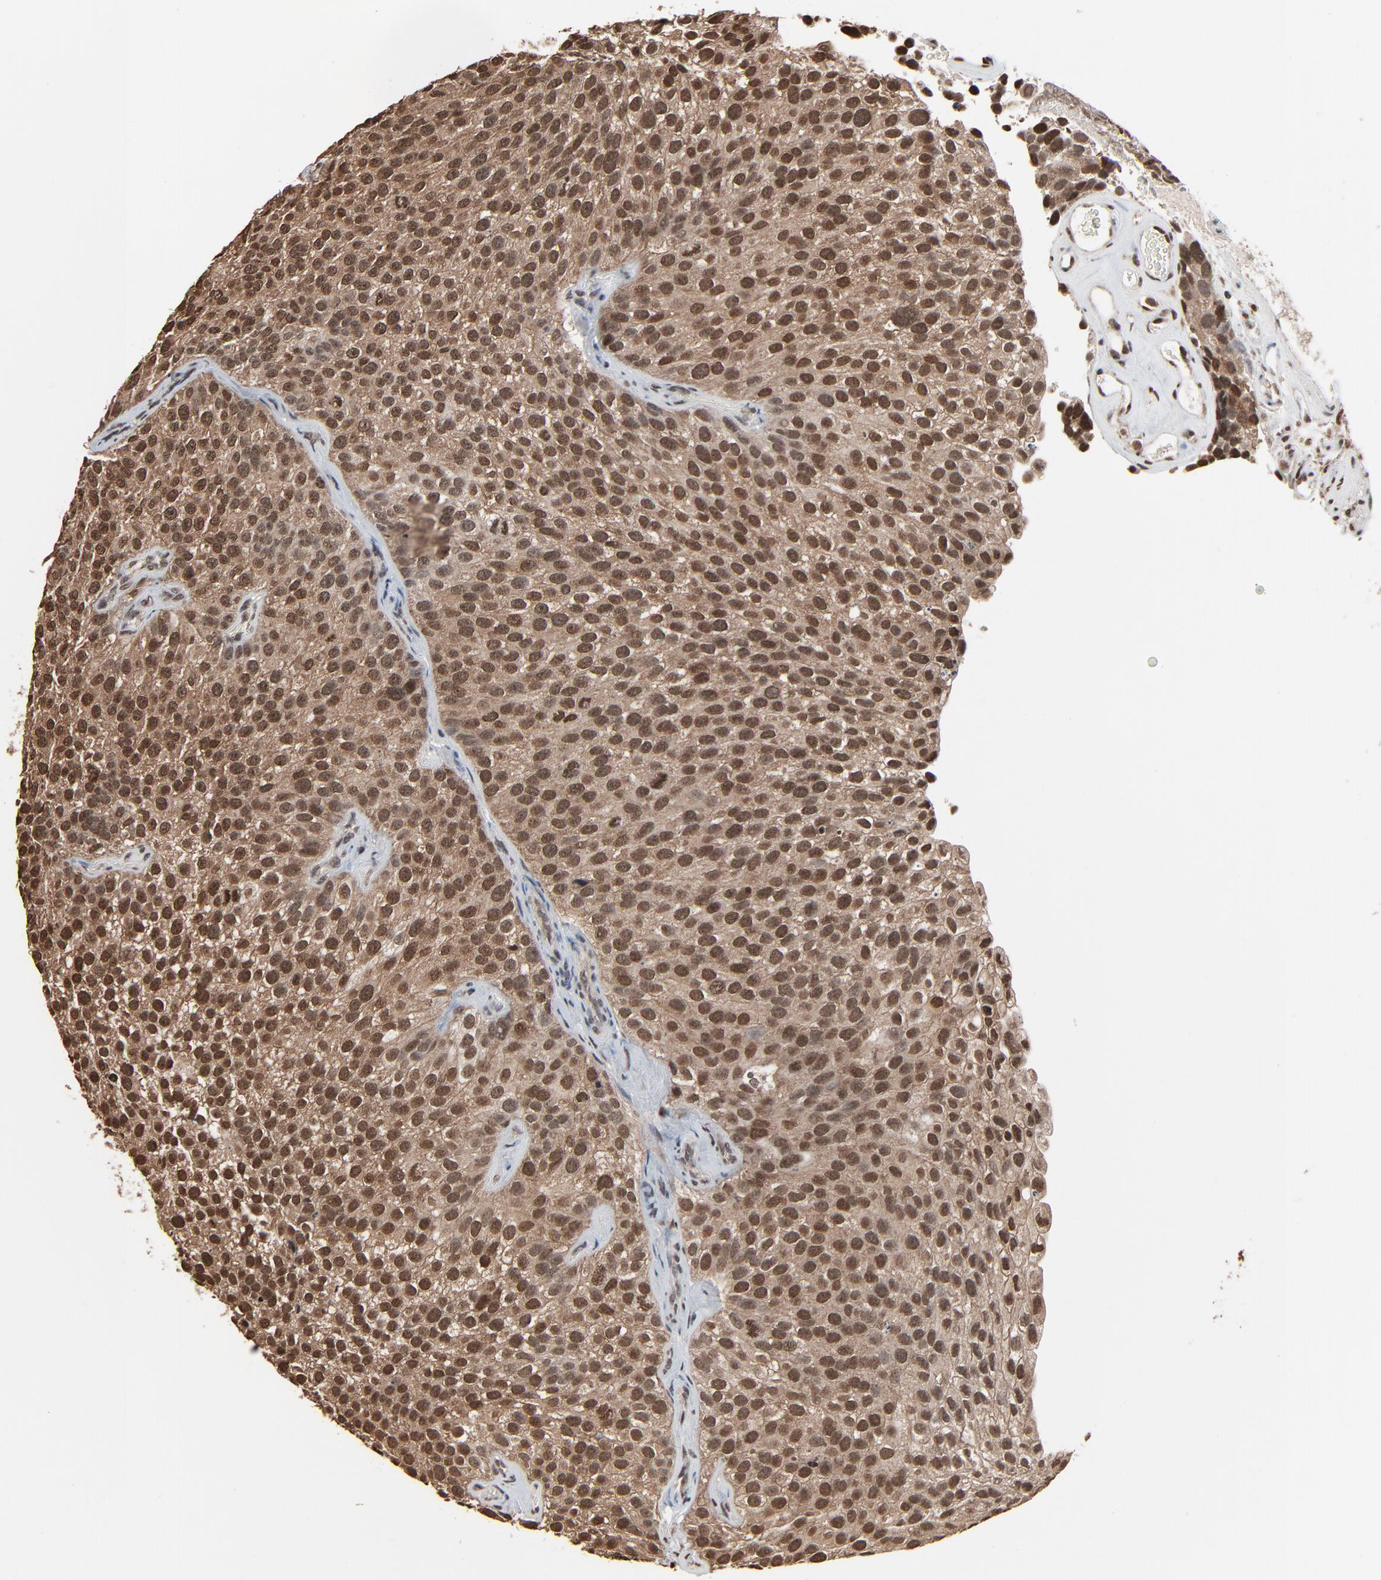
{"staining": {"intensity": "strong", "quantity": ">75%", "location": "cytoplasmic/membranous,nuclear"}, "tissue": "urothelial cancer", "cell_type": "Tumor cells", "image_type": "cancer", "snomed": [{"axis": "morphology", "description": "Urothelial carcinoma, High grade"}, {"axis": "topography", "description": "Urinary bladder"}], "caption": "Tumor cells demonstrate high levels of strong cytoplasmic/membranous and nuclear positivity in about >75% of cells in urothelial cancer.", "gene": "RPS6KA3", "patient": {"sex": "male", "age": 72}}